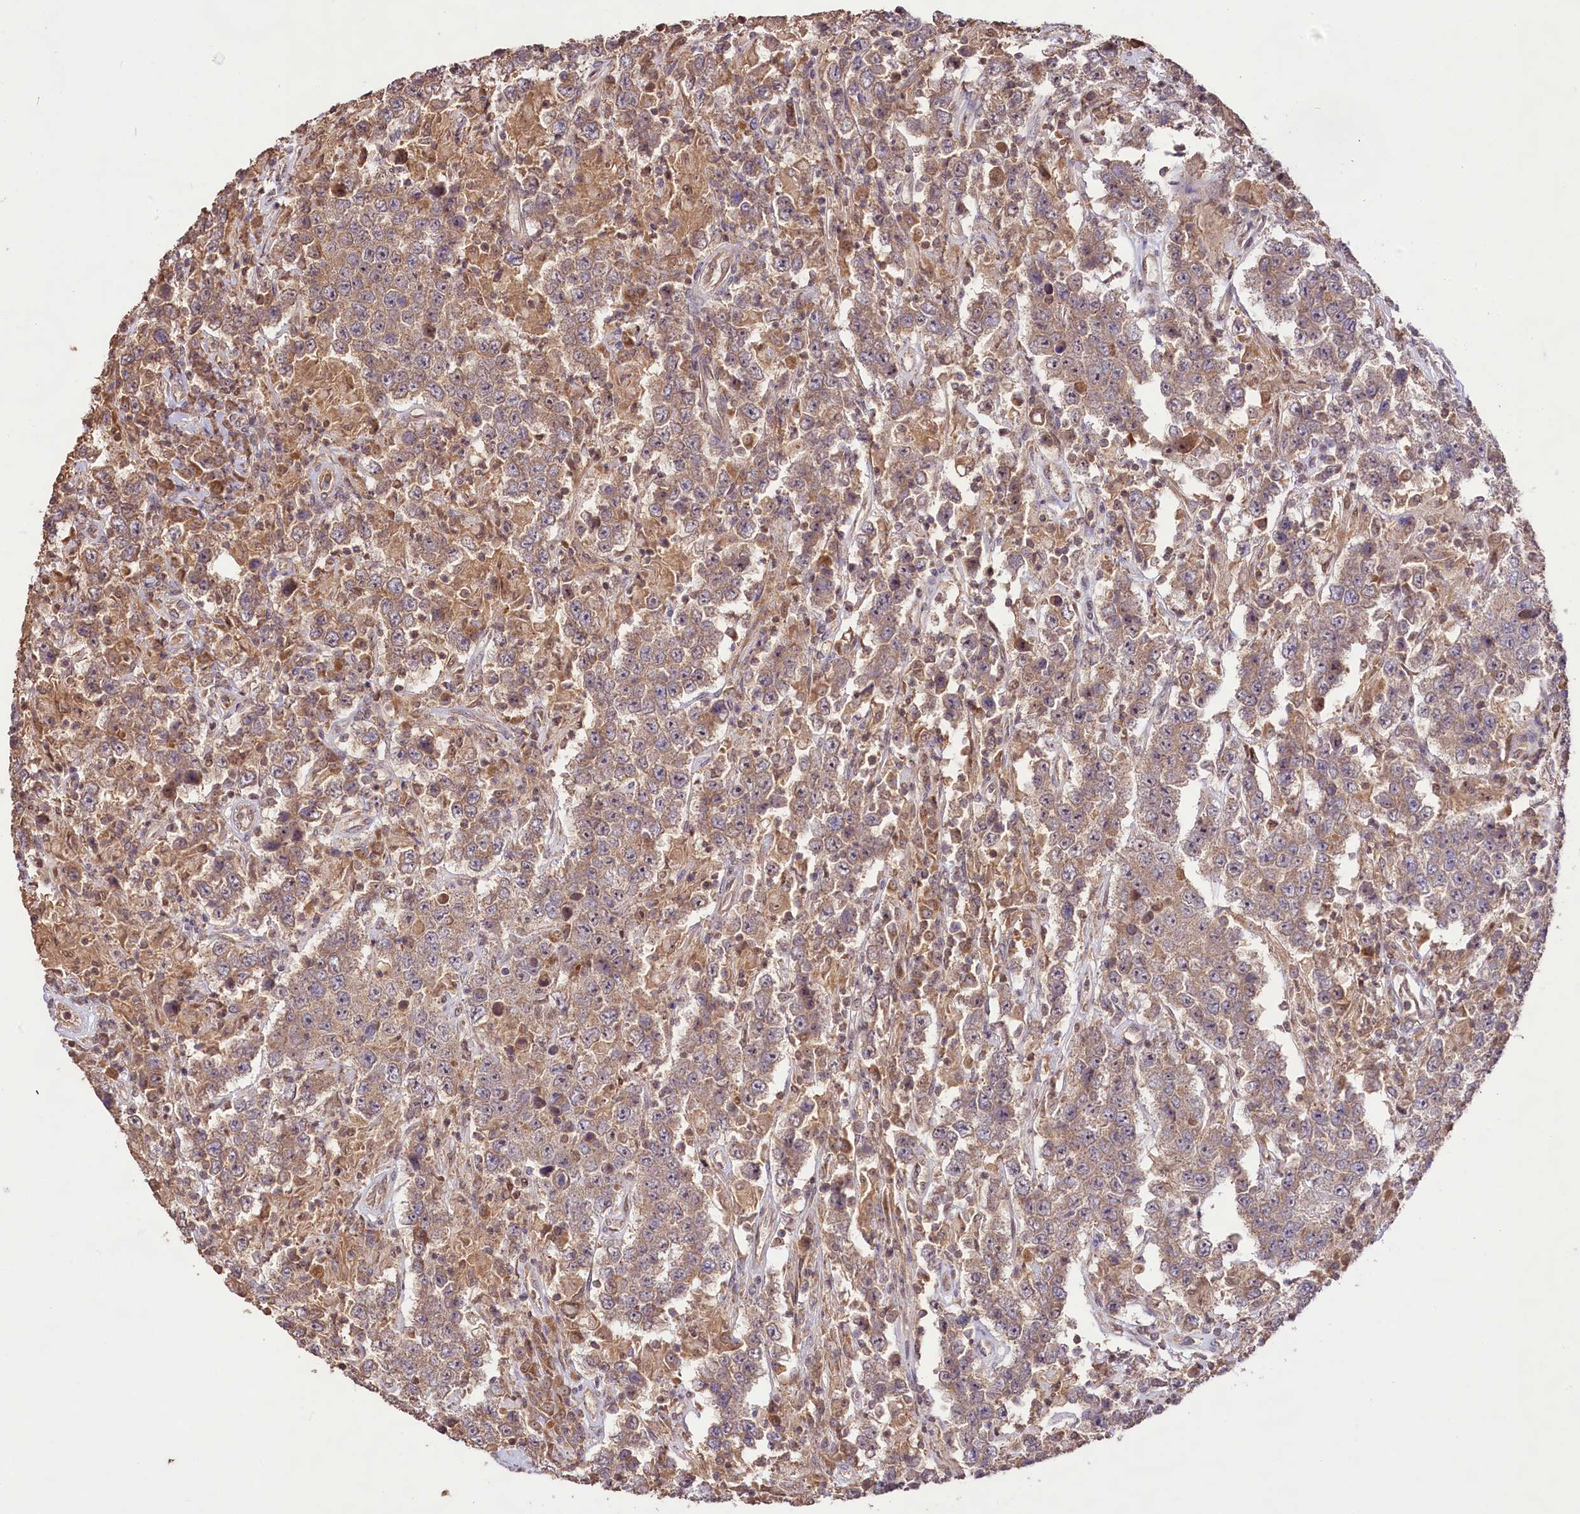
{"staining": {"intensity": "weak", "quantity": "25%-75%", "location": "cytoplasmic/membranous,nuclear"}, "tissue": "testis cancer", "cell_type": "Tumor cells", "image_type": "cancer", "snomed": [{"axis": "morphology", "description": "Normal tissue, NOS"}, {"axis": "morphology", "description": "Urothelial carcinoma, High grade"}, {"axis": "morphology", "description": "Seminoma, NOS"}, {"axis": "morphology", "description": "Carcinoma, Embryonal, NOS"}, {"axis": "topography", "description": "Urinary bladder"}, {"axis": "topography", "description": "Testis"}], "caption": "IHC (DAB) staining of testis cancer demonstrates weak cytoplasmic/membranous and nuclear protein expression in about 25%-75% of tumor cells. Immunohistochemistry stains the protein in brown and the nuclei are stained blue.", "gene": "RRP8", "patient": {"sex": "male", "age": 41}}